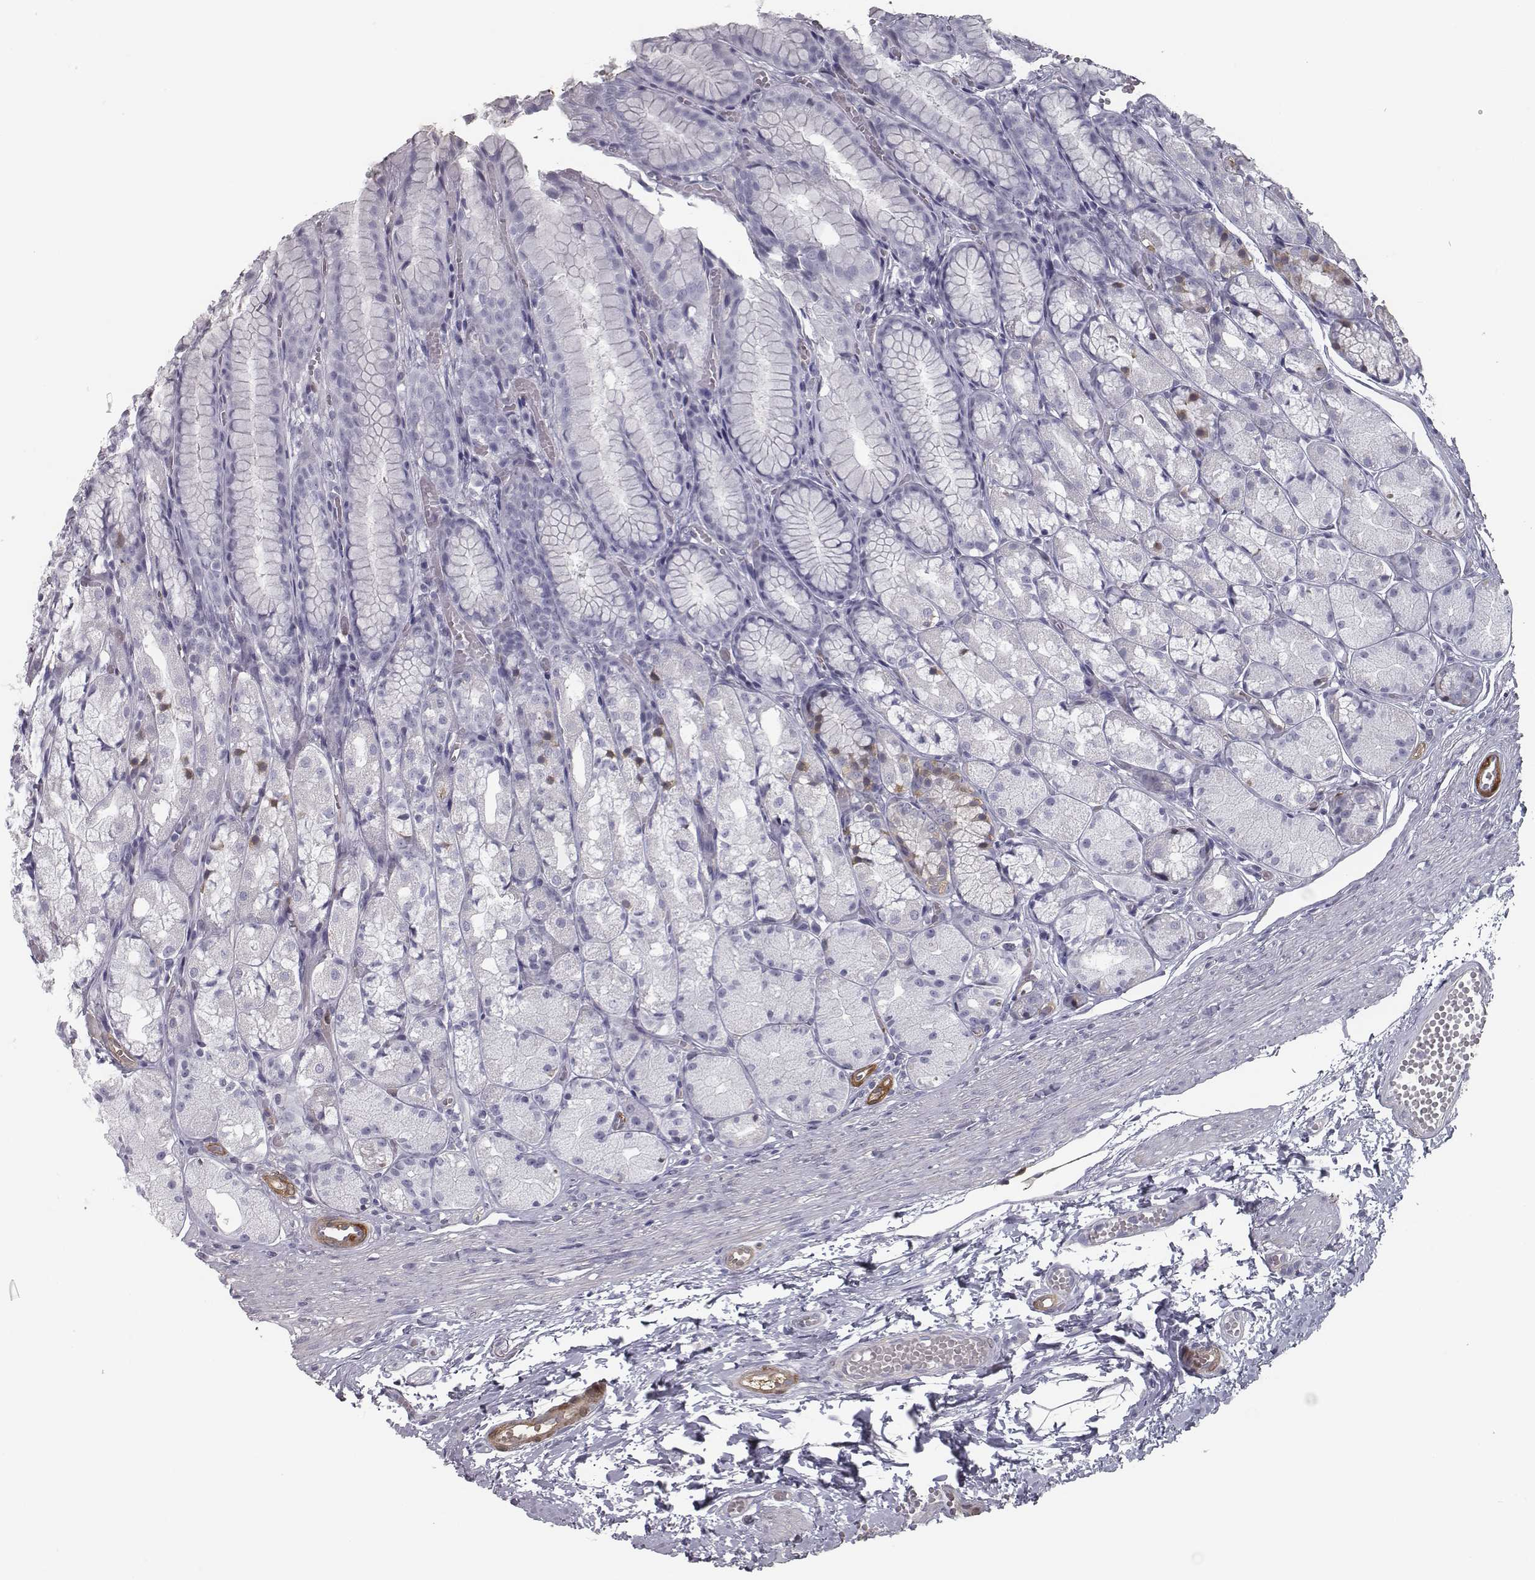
{"staining": {"intensity": "negative", "quantity": "none", "location": "none"}, "tissue": "stomach", "cell_type": "Glandular cells", "image_type": "normal", "snomed": [{"axis": "morphology", "description": "Normal tissue, NOS"}, {"axis": "topography", "description": "Stomach"}], "caption": "Micrograph shows no protein expression in glandular cells of normal stomach.", "gene": "ISYNA1", "patient": {"sex": "male", "age": 70}}